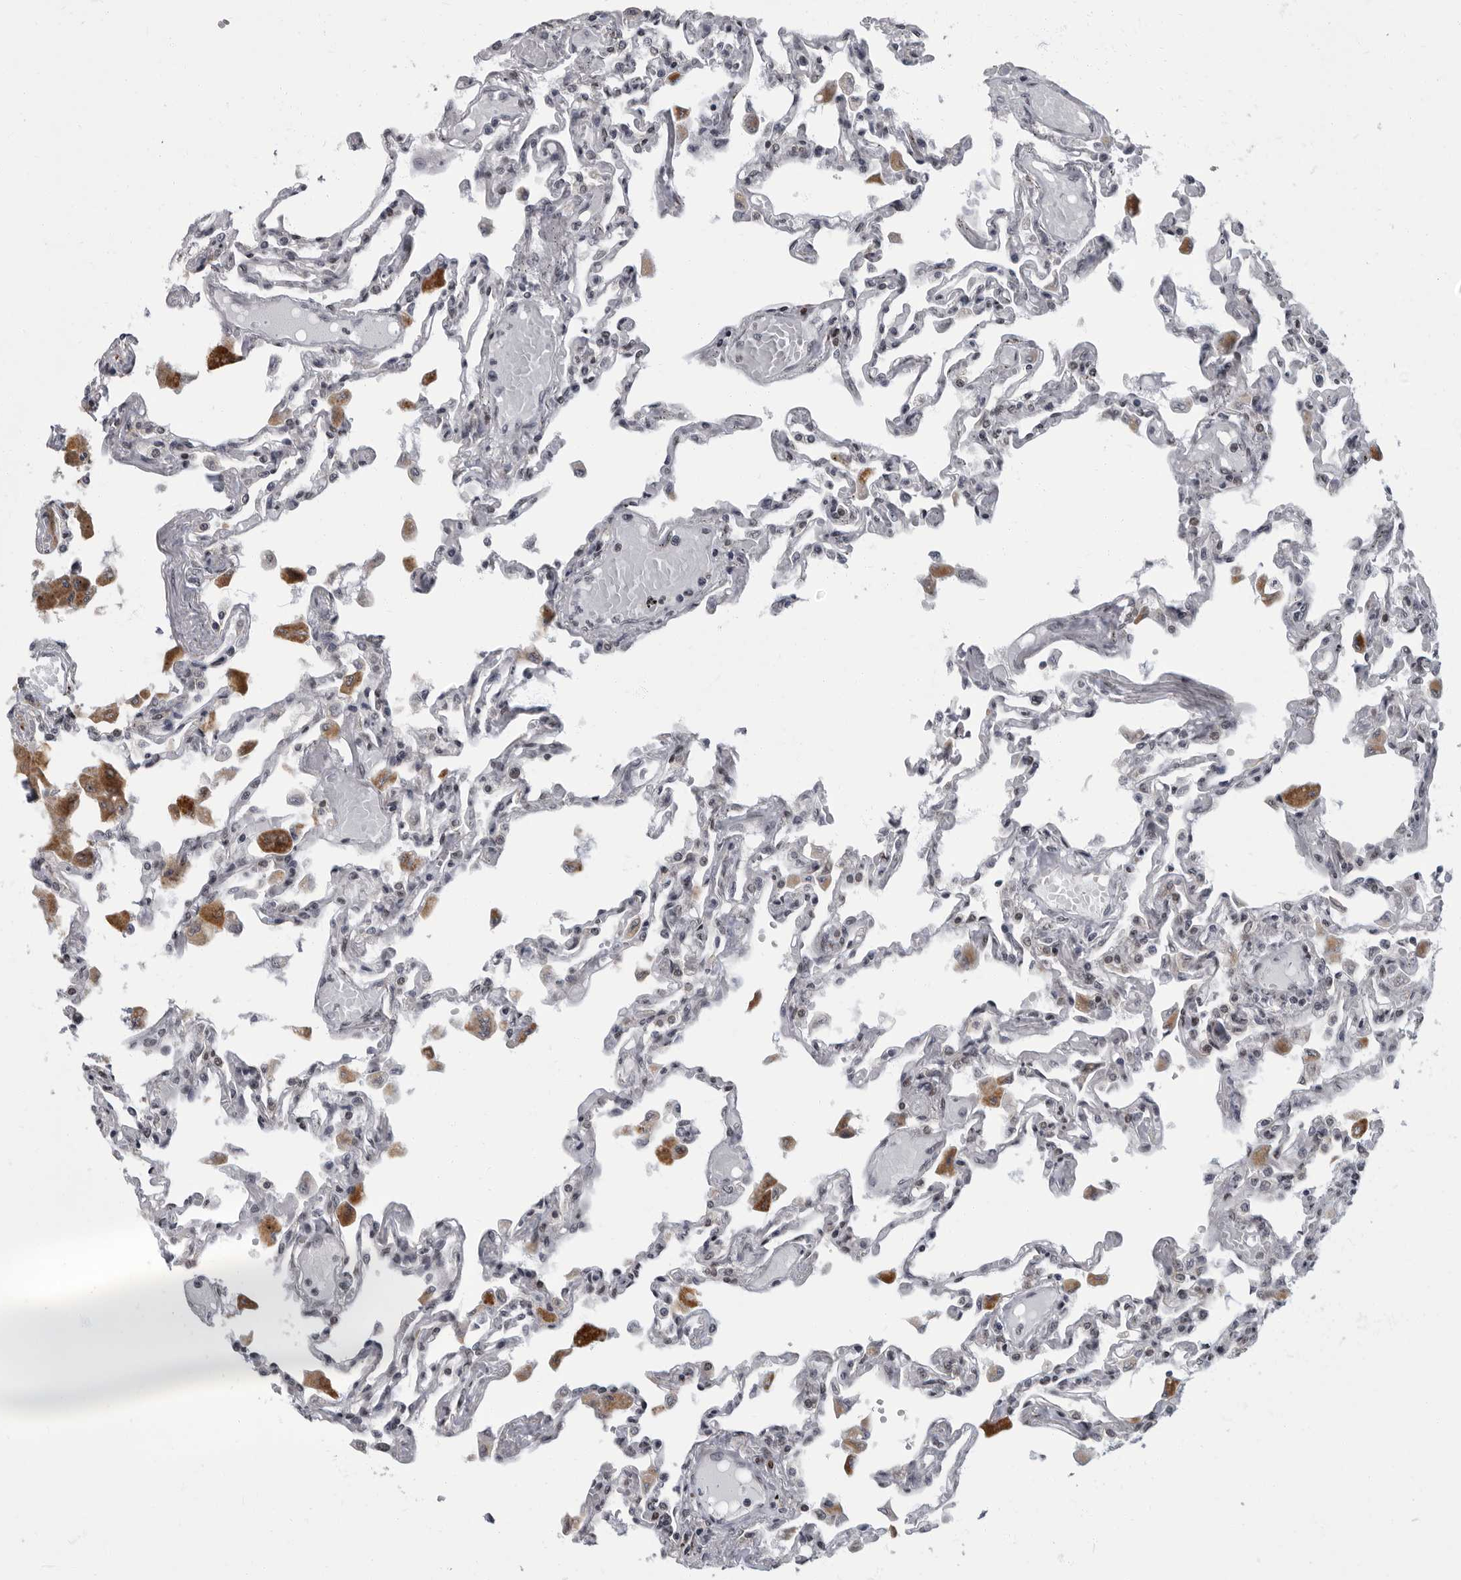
{"staining": {"intensity": "moderate", "quantity": "25%-75%", "location": "nuclear"}, "tissue": "lung", "cell_type": "Alveolar cells", "image_type": "normal", "snomed": [{"axis": "morphology", "description": "Normal tissue, NOS"}, {"axis": "topography", "description": "Bronchus"}, {"axis": "topography", "description": "Lung"}], "caption": "This is a histology image of immunohistochemistry (IHC) staining of normal lung, which shows moderate staining in the nuclear of alveolar cells.", "gene": "EVI5", "patient": {"sex": "female", "age": 49}}